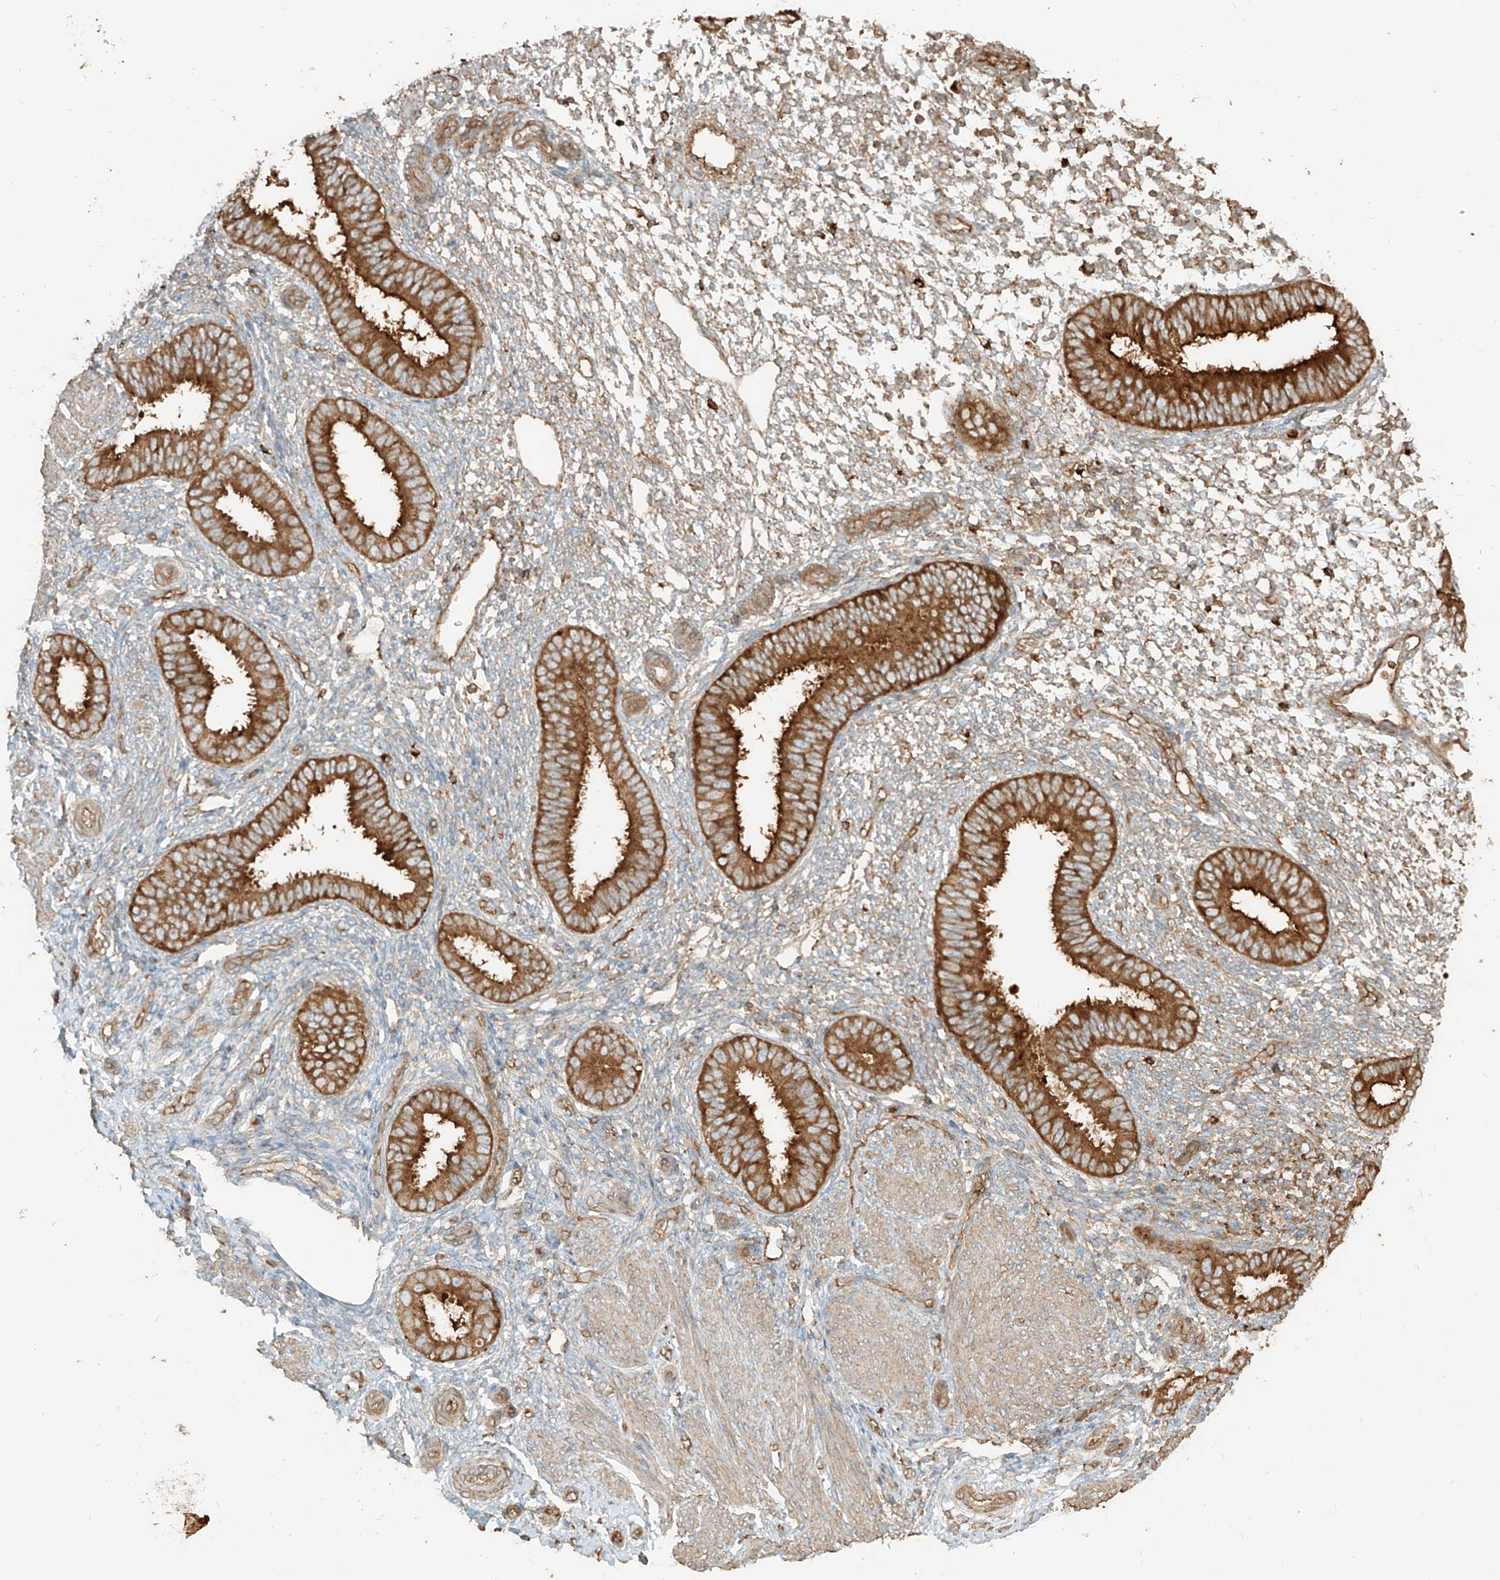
{"staining": {"intensity": "weak", "quantity": "25%-75%", "location": "cytoplasmic/membranous"}, "tissue": "endometrium", "cell_type": "Cells in endometrial stroma", "image_type": "normal", "snomed": [{"axis": "morphology", "description": "Normal tissue, NOS"}, {"axis": "topography", "description": "Uterus"}, {"axis": "topography", "description": "Endometrium"}], "caption": "Immunohistochemistry histopathology image of benign endometrium stained for a protein (brown), which exhibits low levels of weak cytoplasmic/membranous staining in approximately 25%-75% of cells in endometrial stroma.", "gene": "CCDC115", "patient": {"sex": "female", "age": 48}}